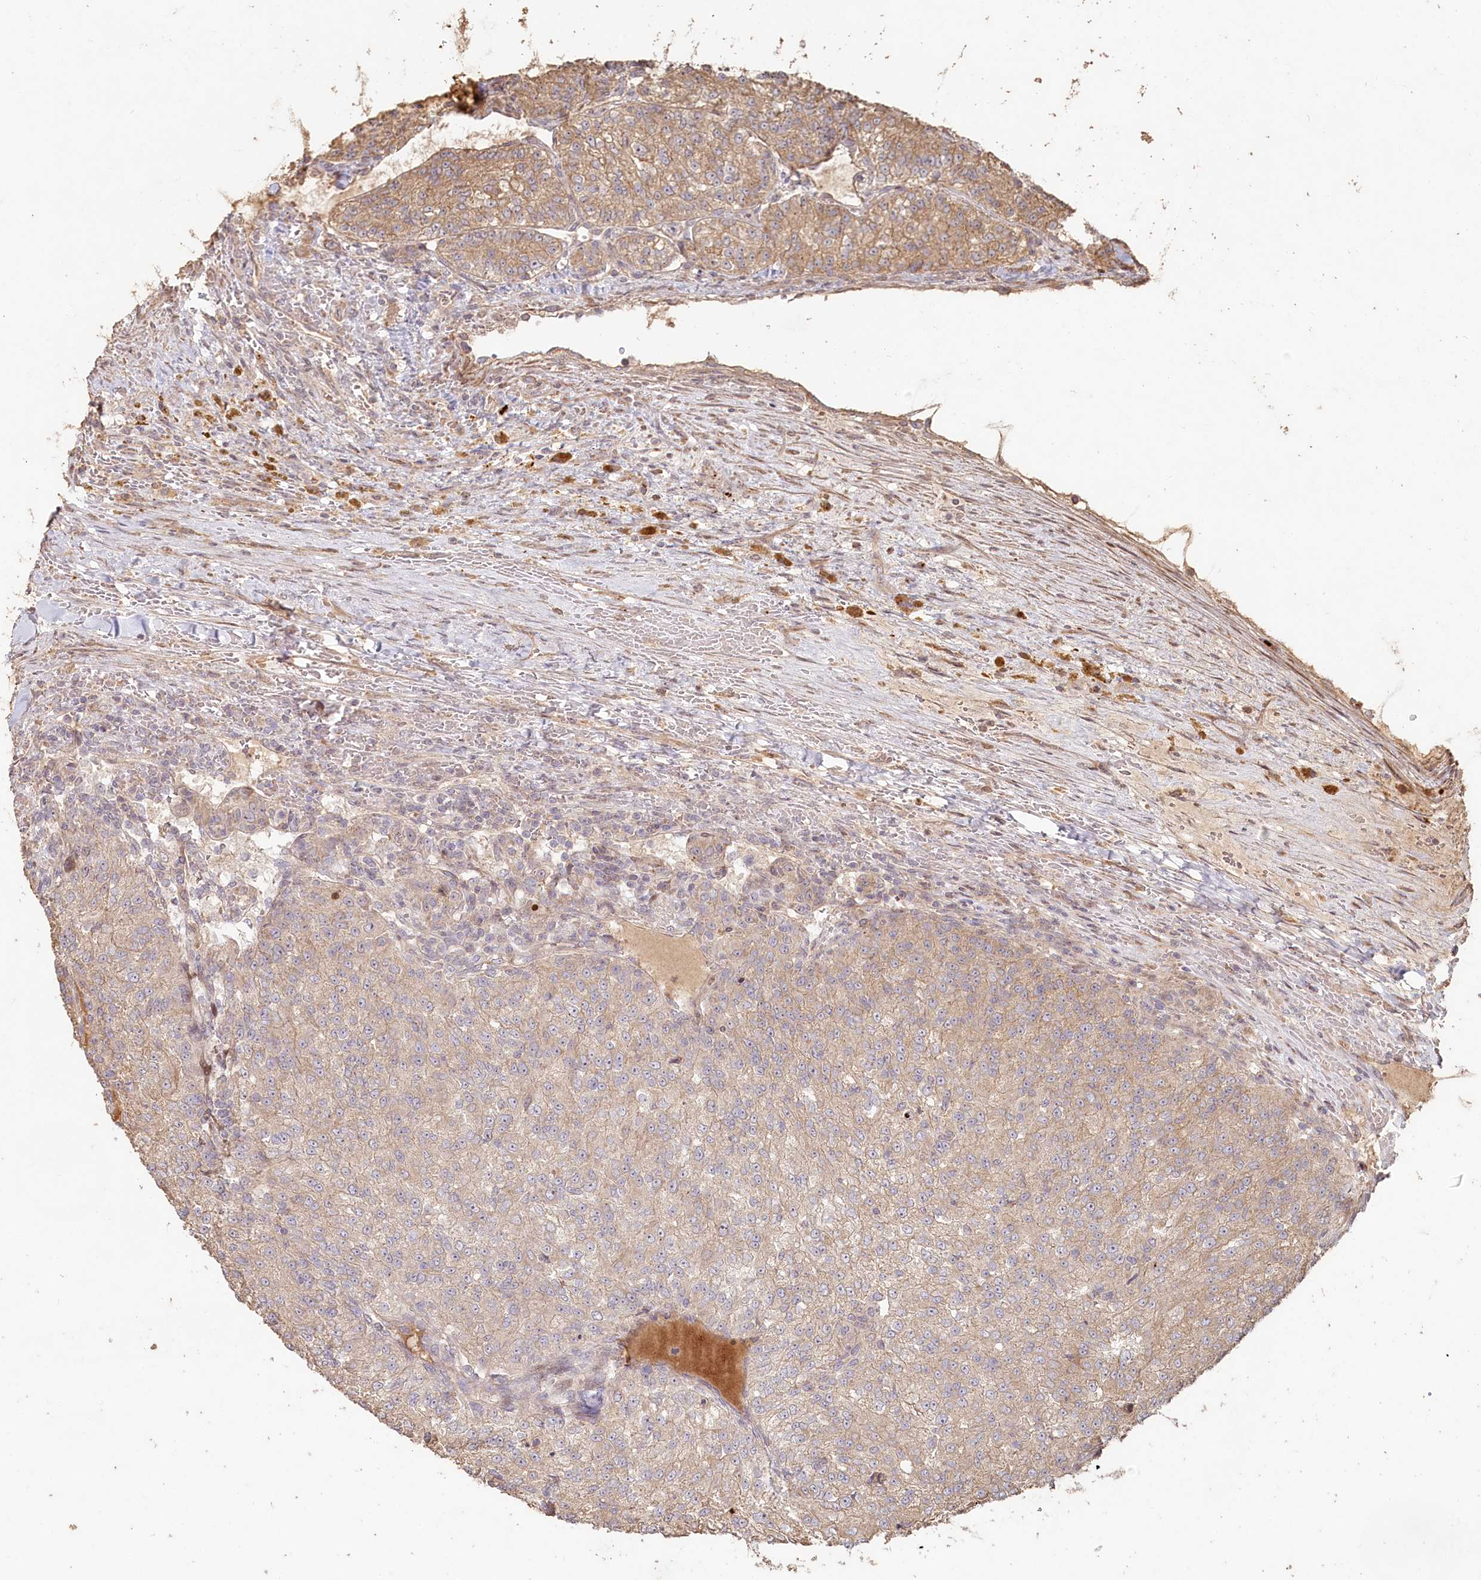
{"staining": {"intensity": "weak", "quantity": "25%-75%", "location": "cytoplasmic/membranous"}, "tissue": "renal cancer", "cell_type": "Tumor cells", "image_type": "cancer", "snomed": [{"axis": "morphology", "description": "Adenocarcinoma, NOS"}, {"axis": "topography", "description": "Kidney"}], "caption": "Immunohistochemical staining of human renal cancer exhibits weak cytoplasmic/membranous protein positivity in approximately 25%-75% of tumor cells.", "gene": "HAL", "patient": {"sex": "female", "age": 63}}